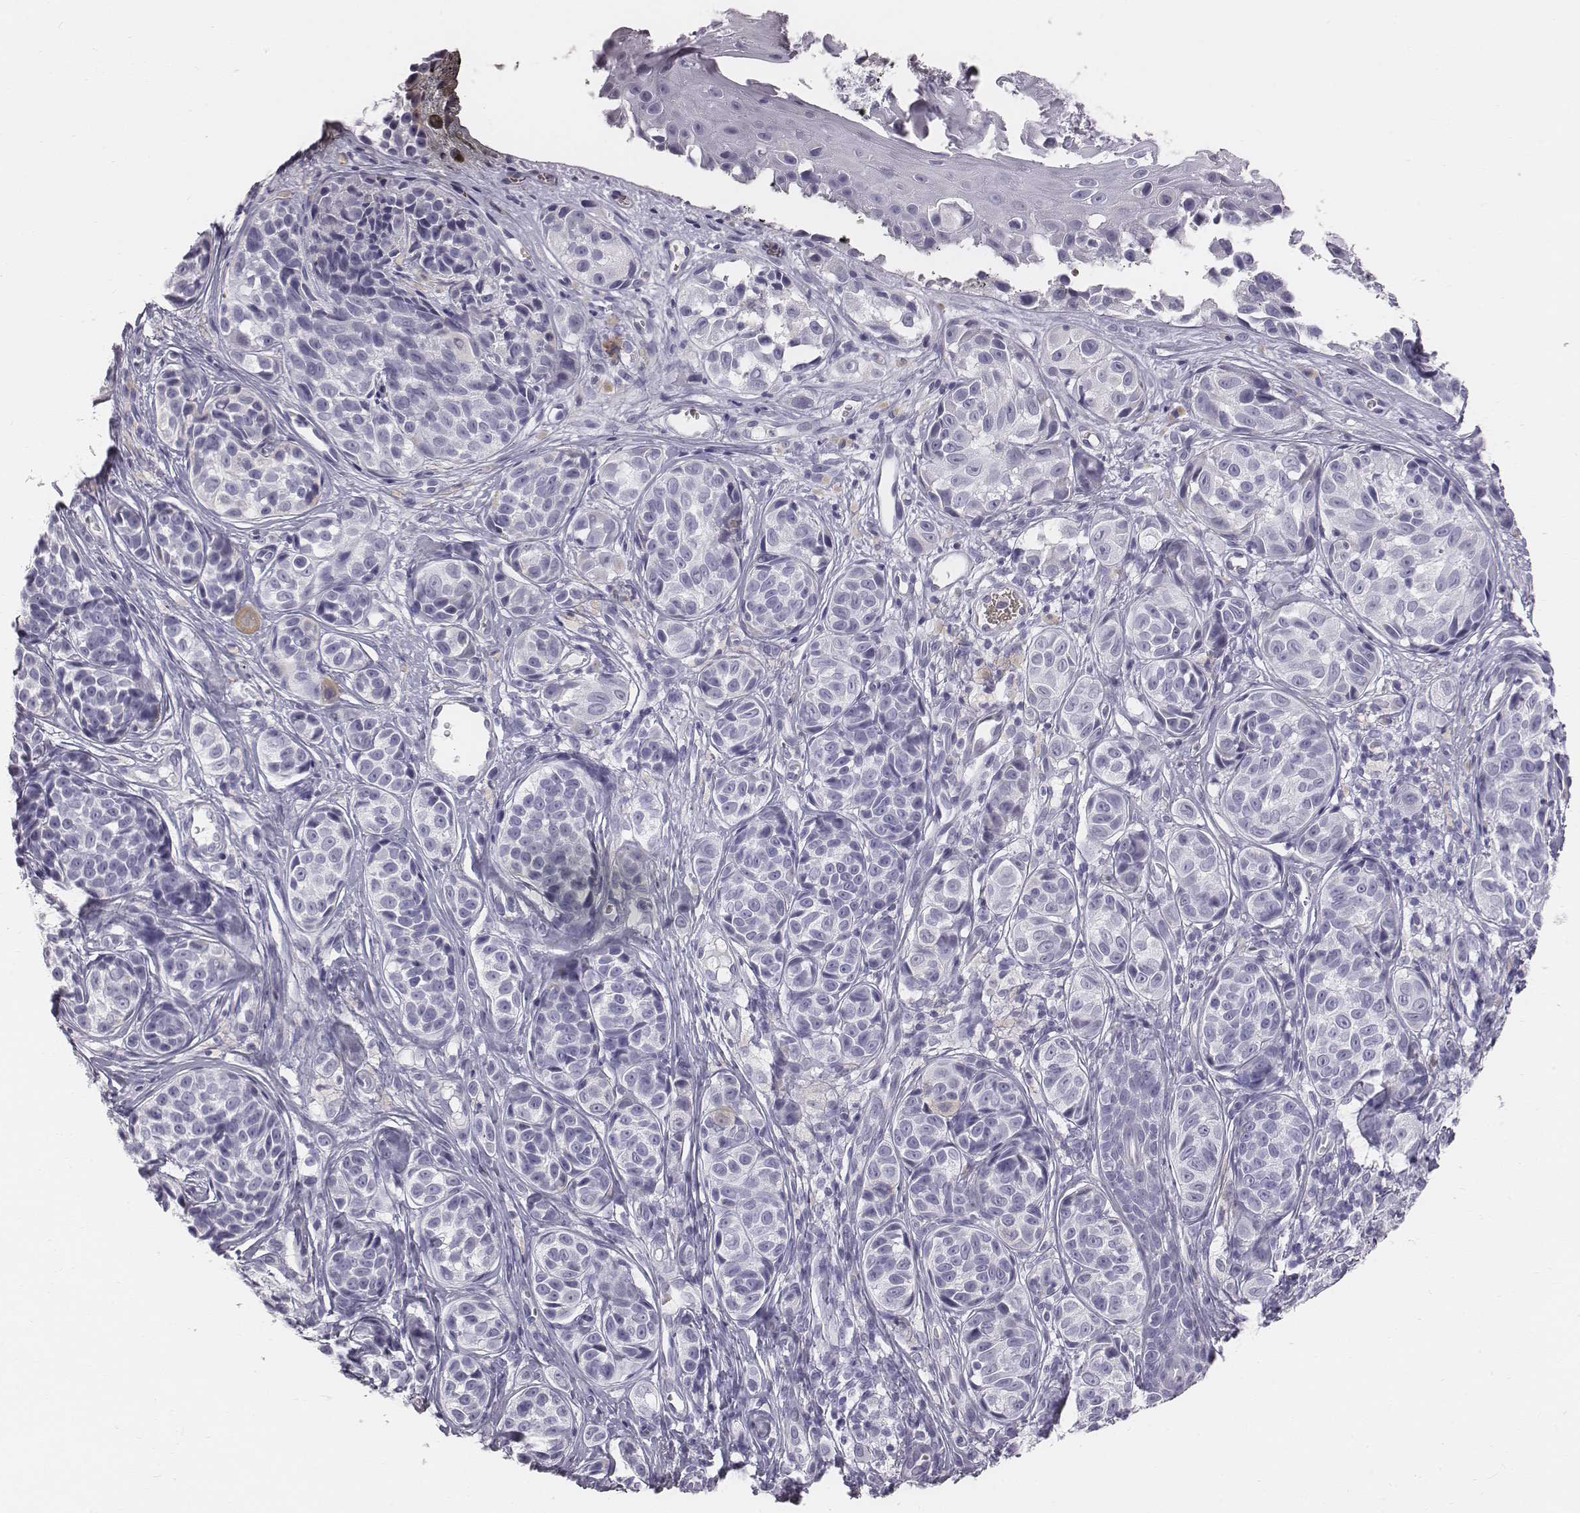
{"staining": {"intensity": "negative", "quantity": "none", "location": "none"}, "tissue": "melanoma", "cell_type": "Tumor cells", "image_type": "cancer", "snomed": [{"axis": "morphology", "description": "Malignant melanoma, NOS"}, {"axis": "topography", "description": "Skin"}], "caption": "Immunohistochemical staining of malignant melanoma shows no significant expression in tumor cells.", "gene": "HBZ", "patient": {"sex": "male", "age": 48}}